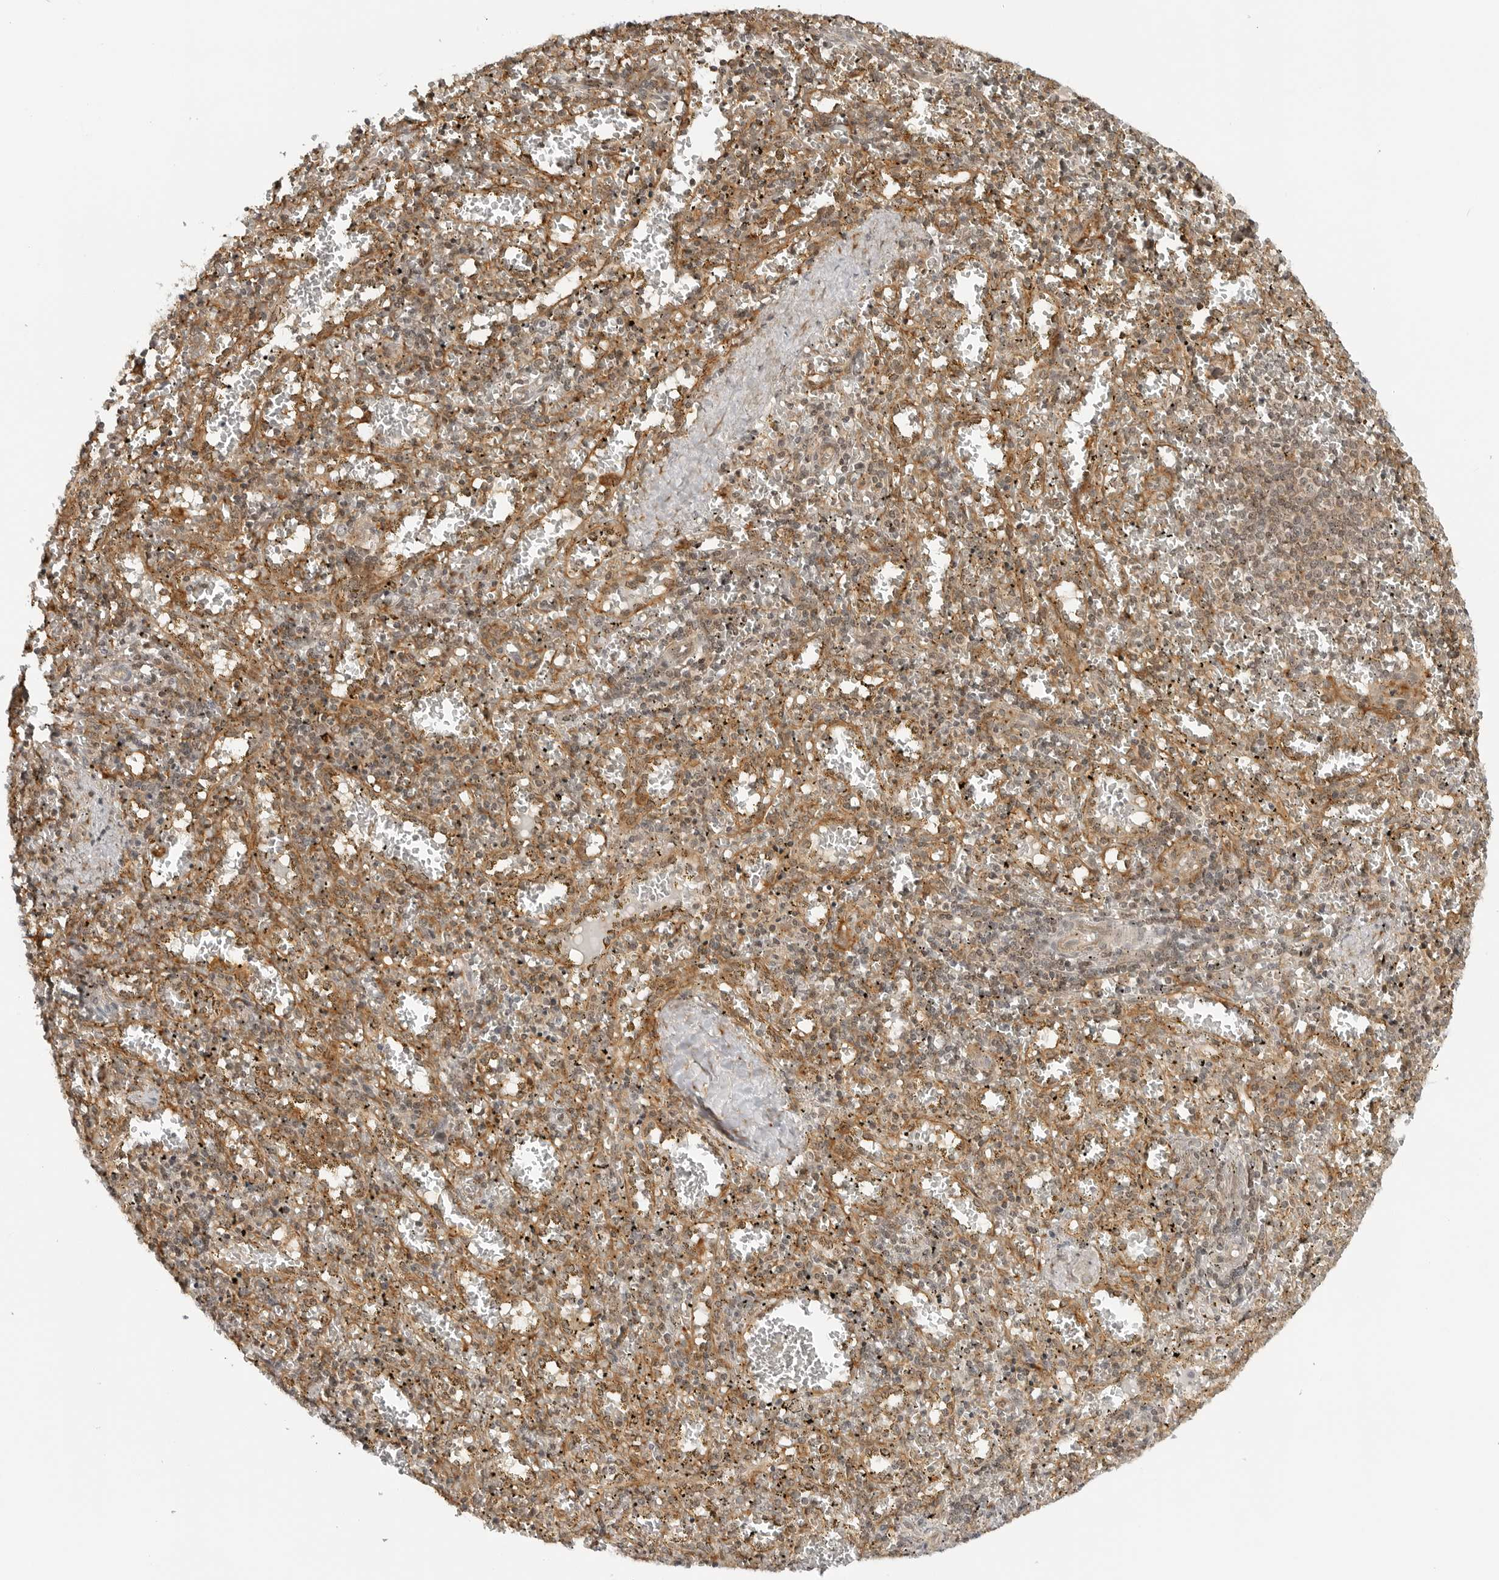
{"staining": {"intensity": "weak", "quantity": "25%-75%", "location": "cytoplasmic/membranous,nuclear"}, "tissue": "spleen", "cell_type": "Cells in red pulp", "image_type": "normal", "snomed": [{"axis": "morphology", "description": "Normal tissue, NOS"}, {"axis": "topography", "description": "Spleen"}], "caption": "Human spleen stained for a protein (brown) displays weak cytoplasmic/membranous,nuclear positive staining in about 25%-75% of cells in red pulp.", "gene": "MAP2K5", "patient": {"sex": "male", "age": 11}}